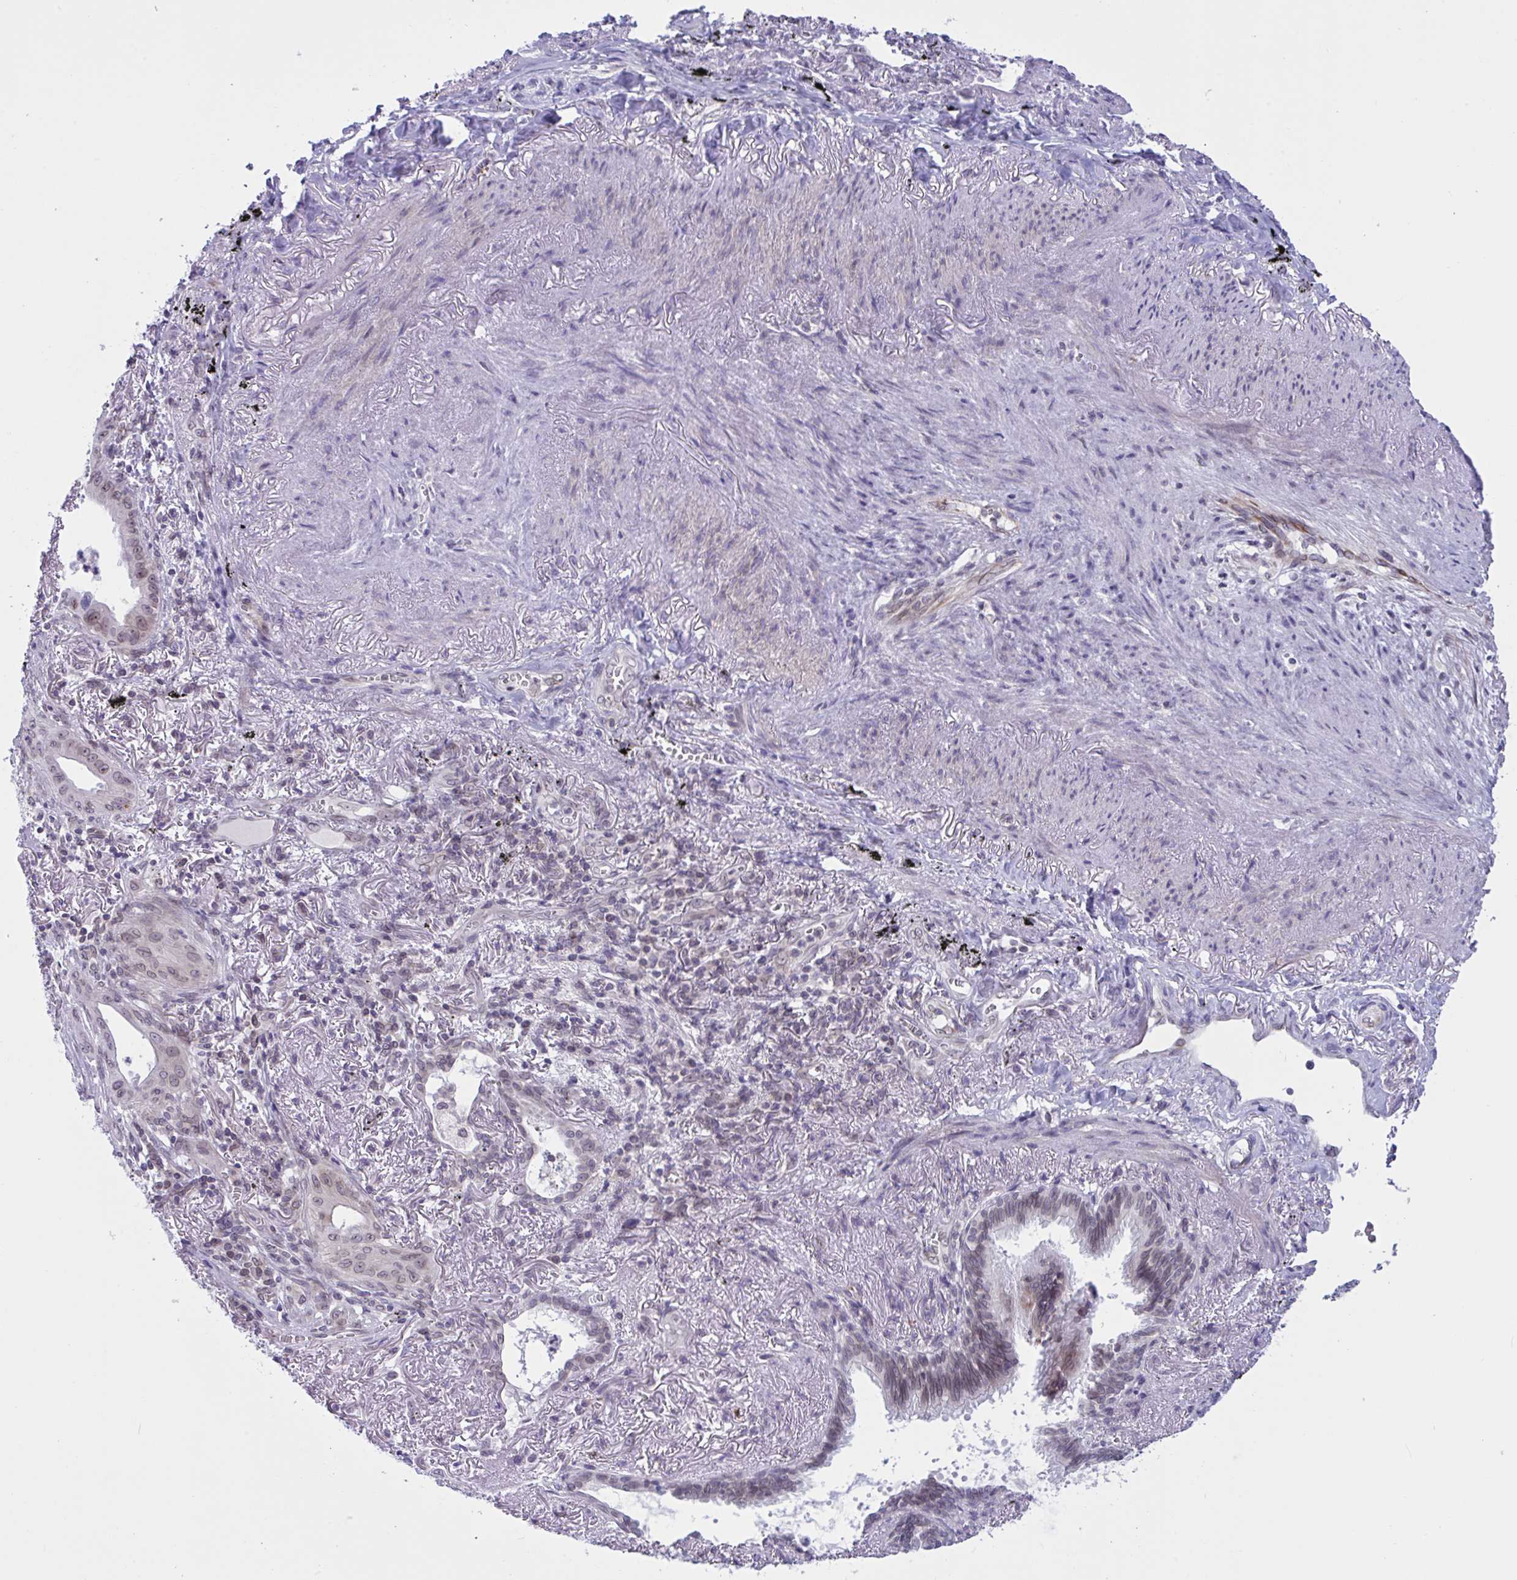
{"staining": {"intensity": "weak", "quantity": ">75%", "location": "nuclear"}, "tissue": "lung cancer", "cell_type": "Tumor cells", "image_type": "cancer", "snomed": [{"axis": "morphology", "description": "Adenocarcinoma, NOS"}, {"axis": "topography", "description": "Lung"}], "caption": "This is an image of immunohistochemistry (IHC) staining of lung cancer (adenocarcinoma), which shows weak expression in the nuclear of tumor cells.", "gene": "DOCK11", "patient": {"sex": "male", "age": 77}}